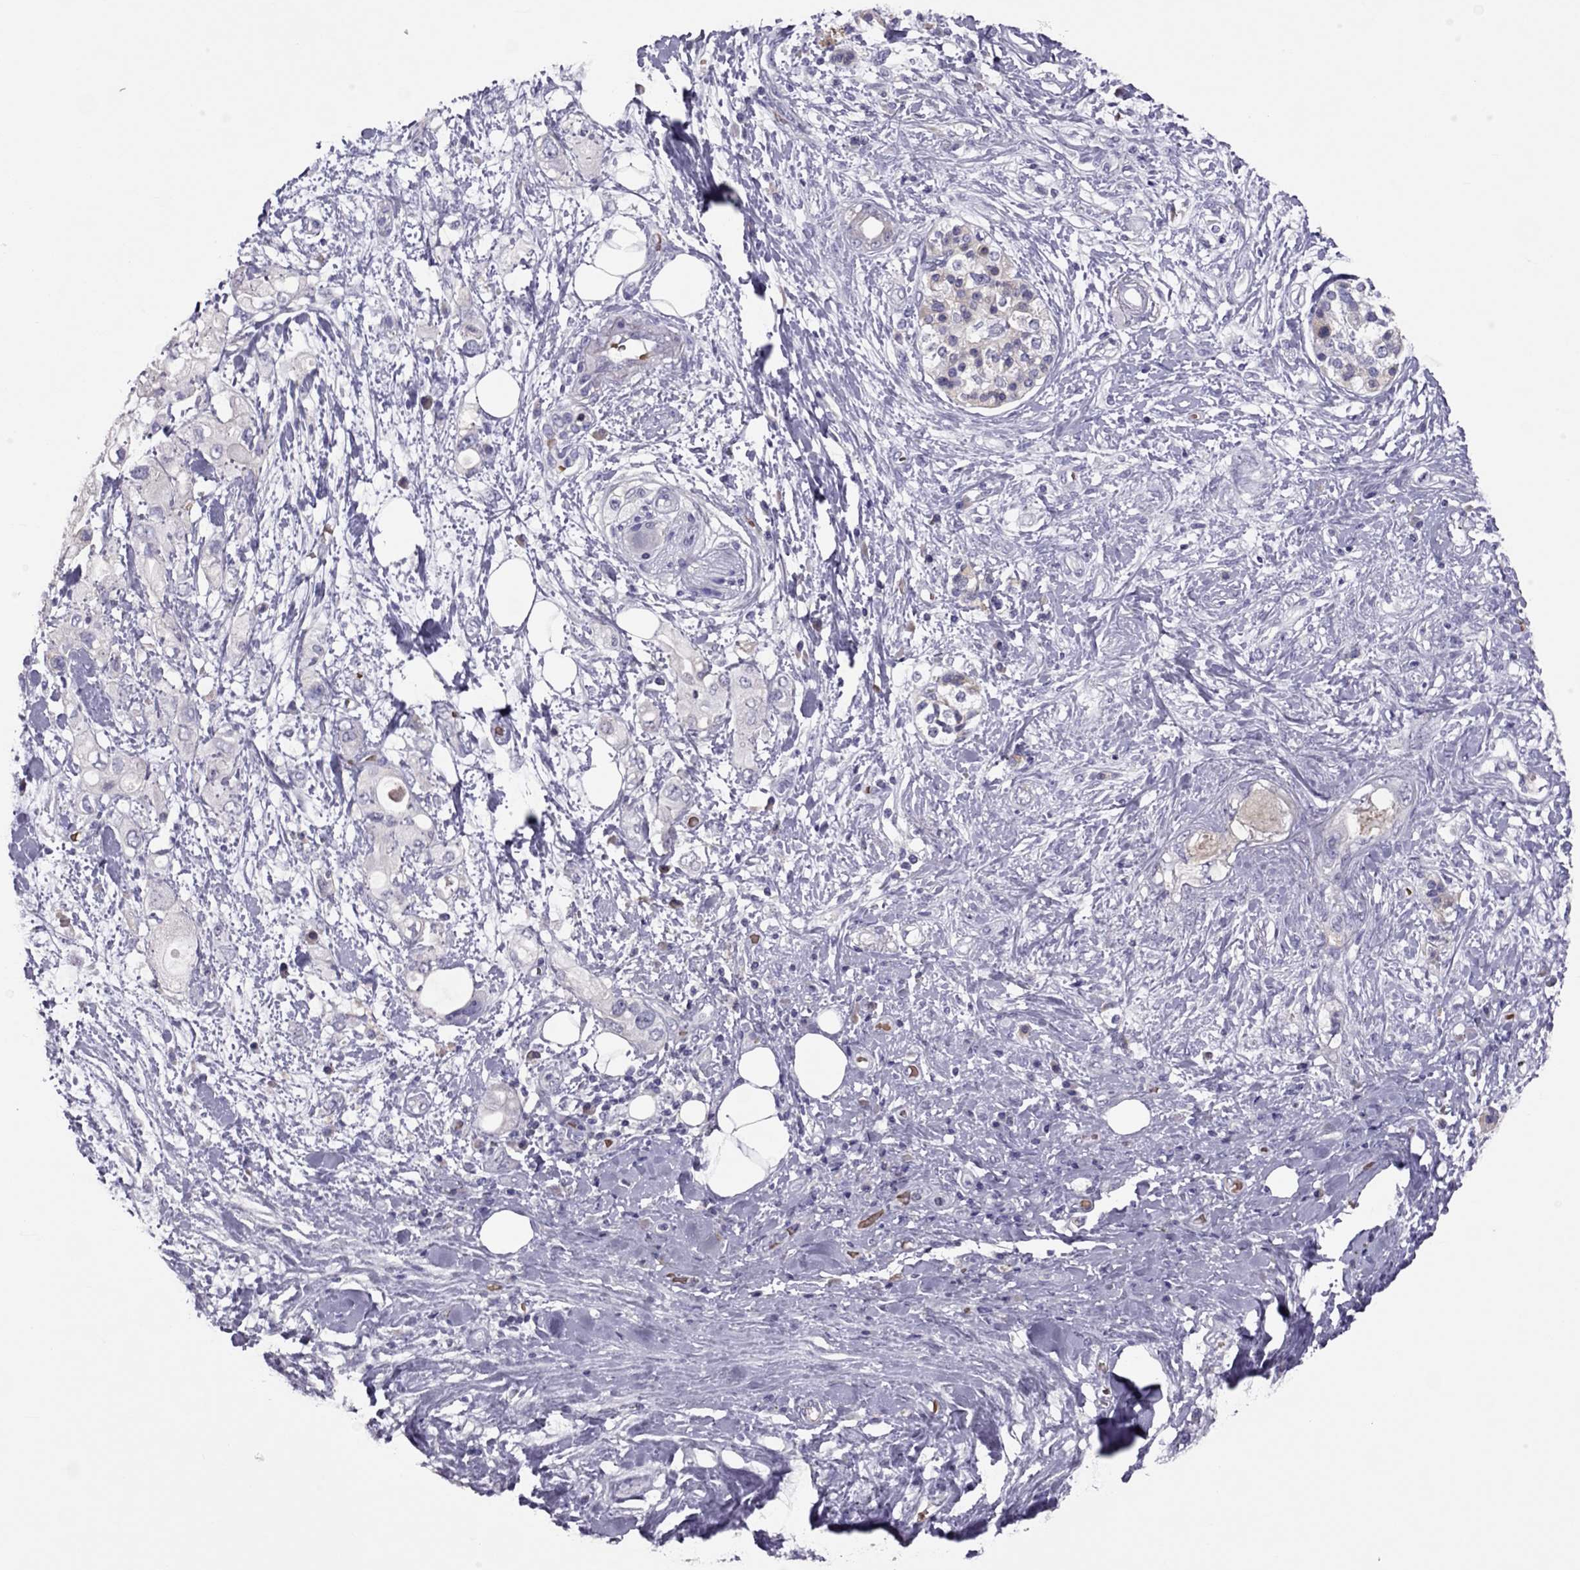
{"staining": {"intensity": "negative", "quantity": "none", "location": "none"}, "tissue": "pancreatic cancer", "cell_type": "Tumor cells", "image_type": "cancer", "snomed": [{"axis": "morphology", "description": "Adenocarcinoma, NOS"}, {"axis": "topography", "description": "Pancreas"}], "caption": "Micrograph shows no significant protein expression in tumor cells of pancreatic adenocarcinoma.", "gene": "RHD", "patient": {"sex": "female", "age": 56}}